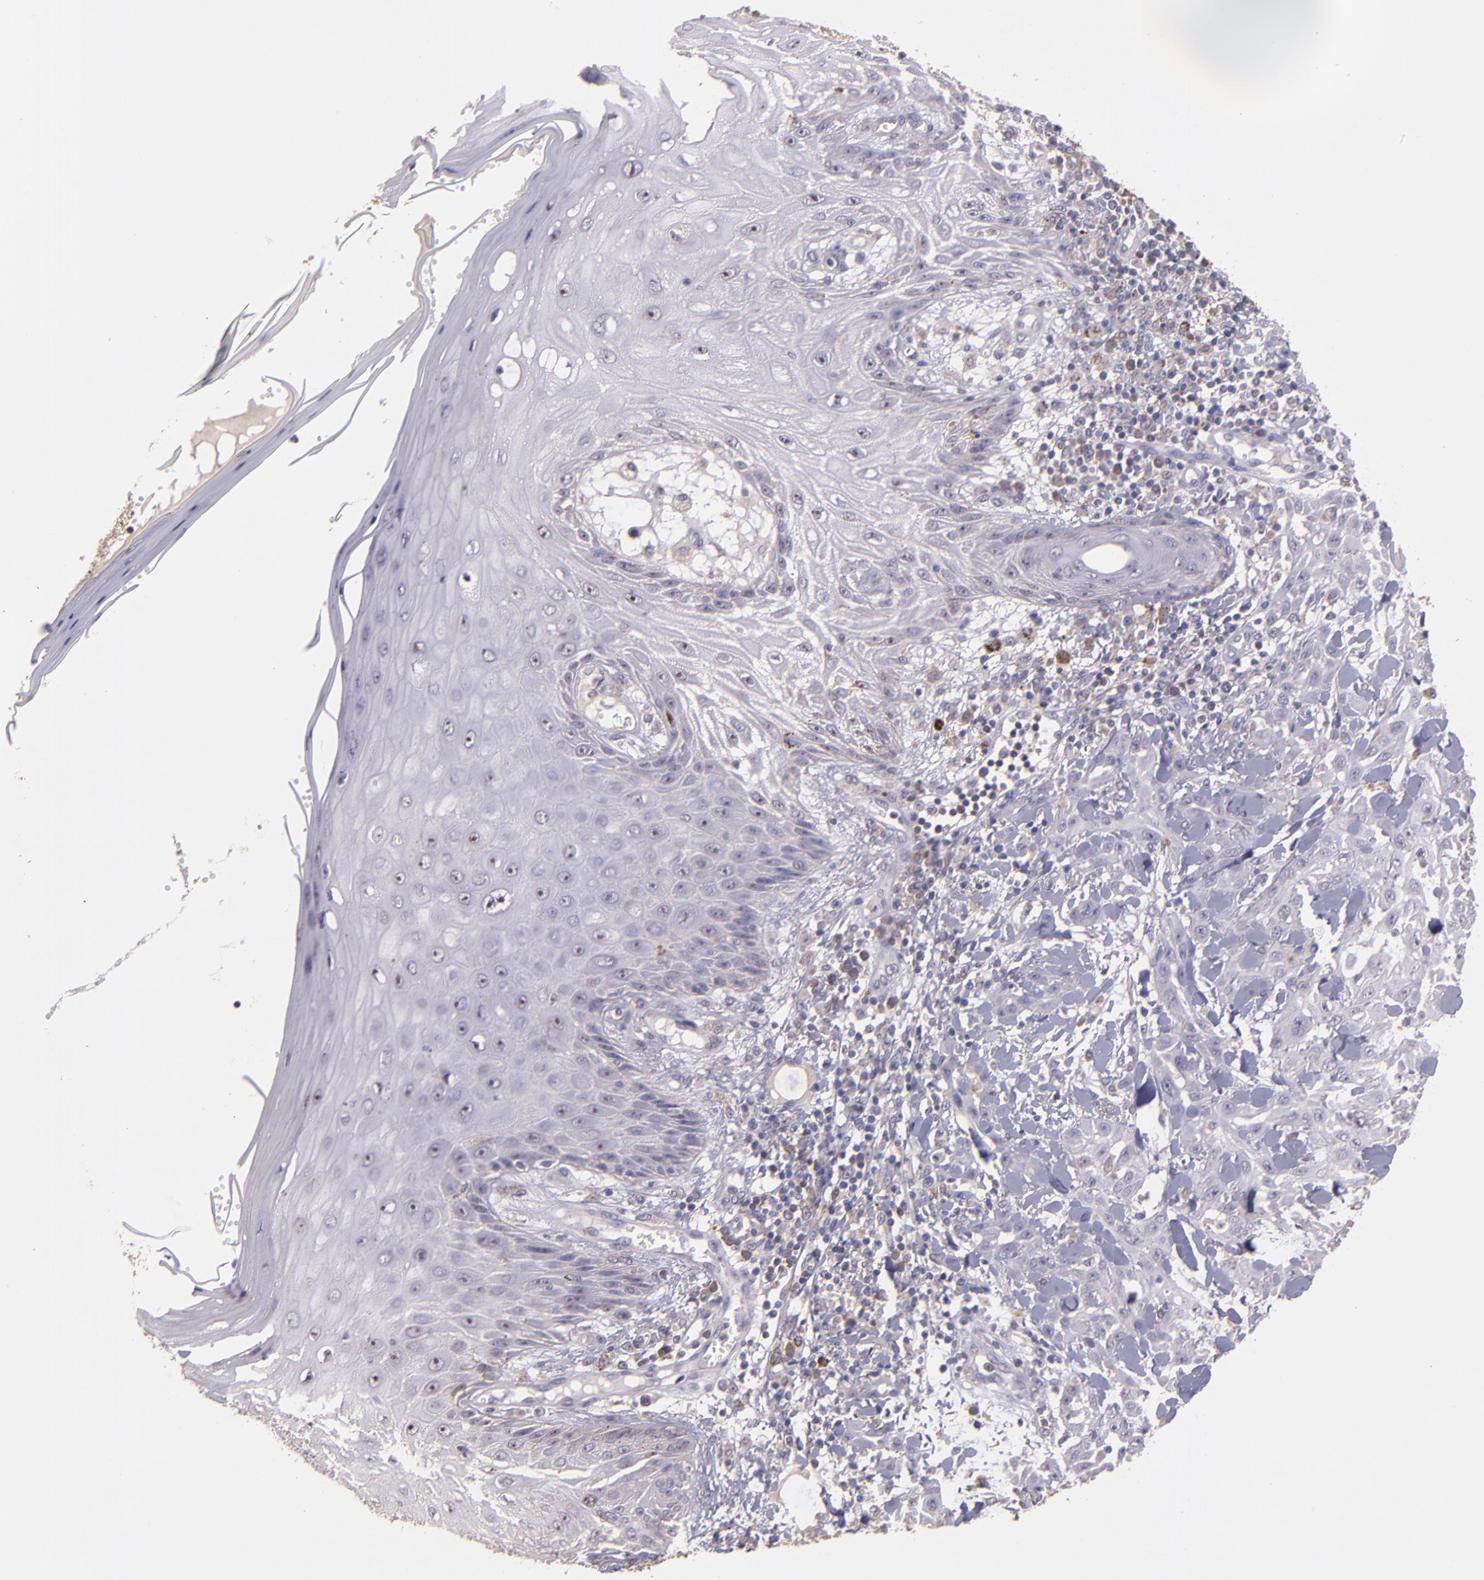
{"staining": {"intensity": "negative", "quantity": "none", "location": "none"}, "tissue": "skin cancer", "cell_type": "Tumor cells", "image_type": "cancer", "snomed": [{"axis": "morphology", "description": "Squamous cell carcinoma, NOS"}, {"axis": "topography", "description": "Skin"}], "caption": "Skin cancer was stained to show a protein in brown. There is no significant staining in tumor cells.", "gene": "PAPPA", "patient": {"sex": "male", "age": 24}}